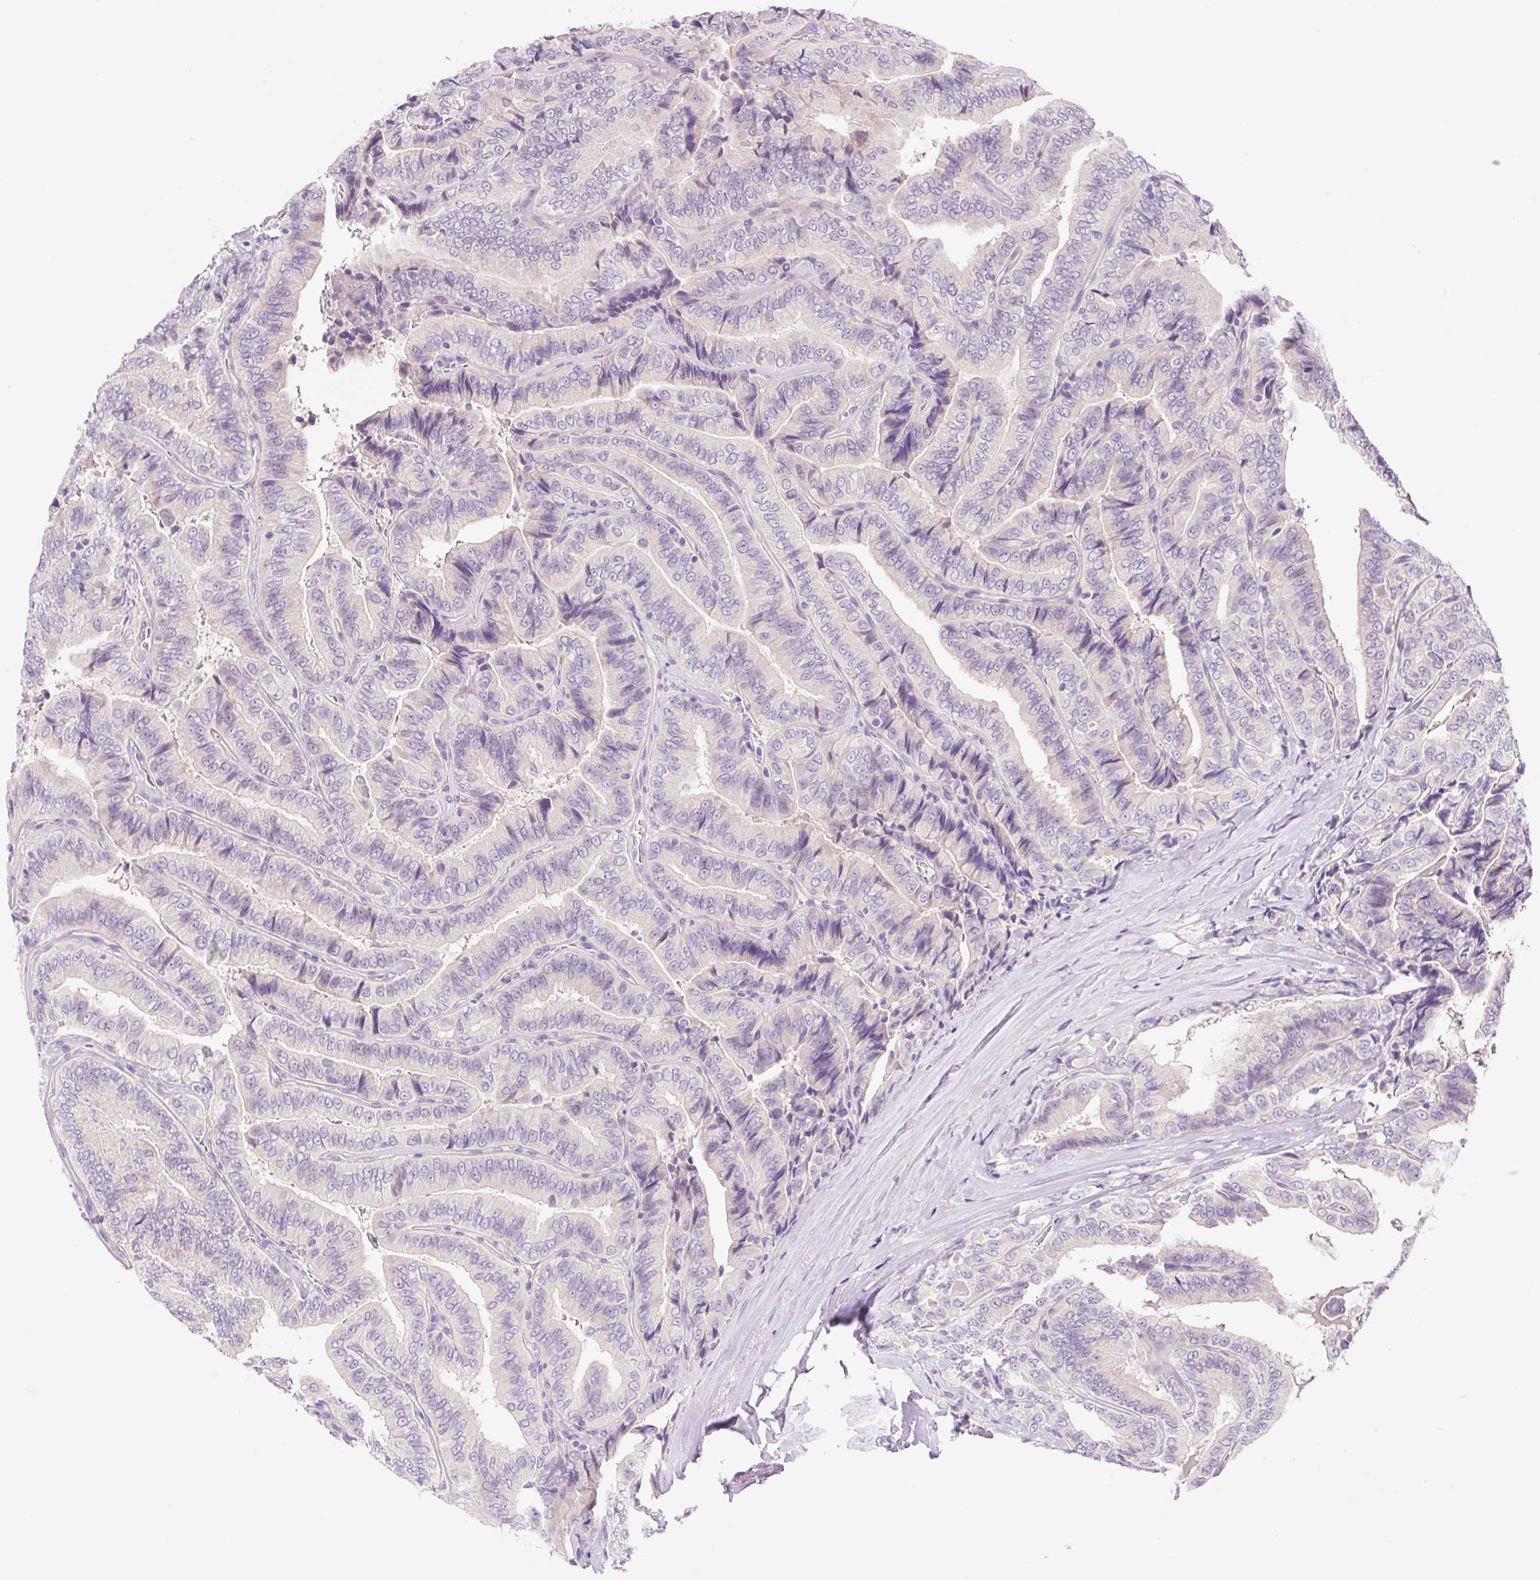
{"staining": {"intensity": "negative", "quantity": "none", "location": "none"}, "tissue": "thyroid cancer", "cell_type": "Tumor cells", "image_type": "cancer", "snomed": [{"axis": "morphology", "description": "Papillary adenocarcinoma, NOS"}, {"axis": "topography", "description": "Thyroid gland"}], "caption": "Immunohistochemistry image of neoplastic tissue: thyroid papillary adenocarcinoma stained with DAB (3,3'-diaminobenzidine) shows no significant protein staining in tumor cells.", "gene": "CELF6", "patient": {"sex": "male", "age": 61}}